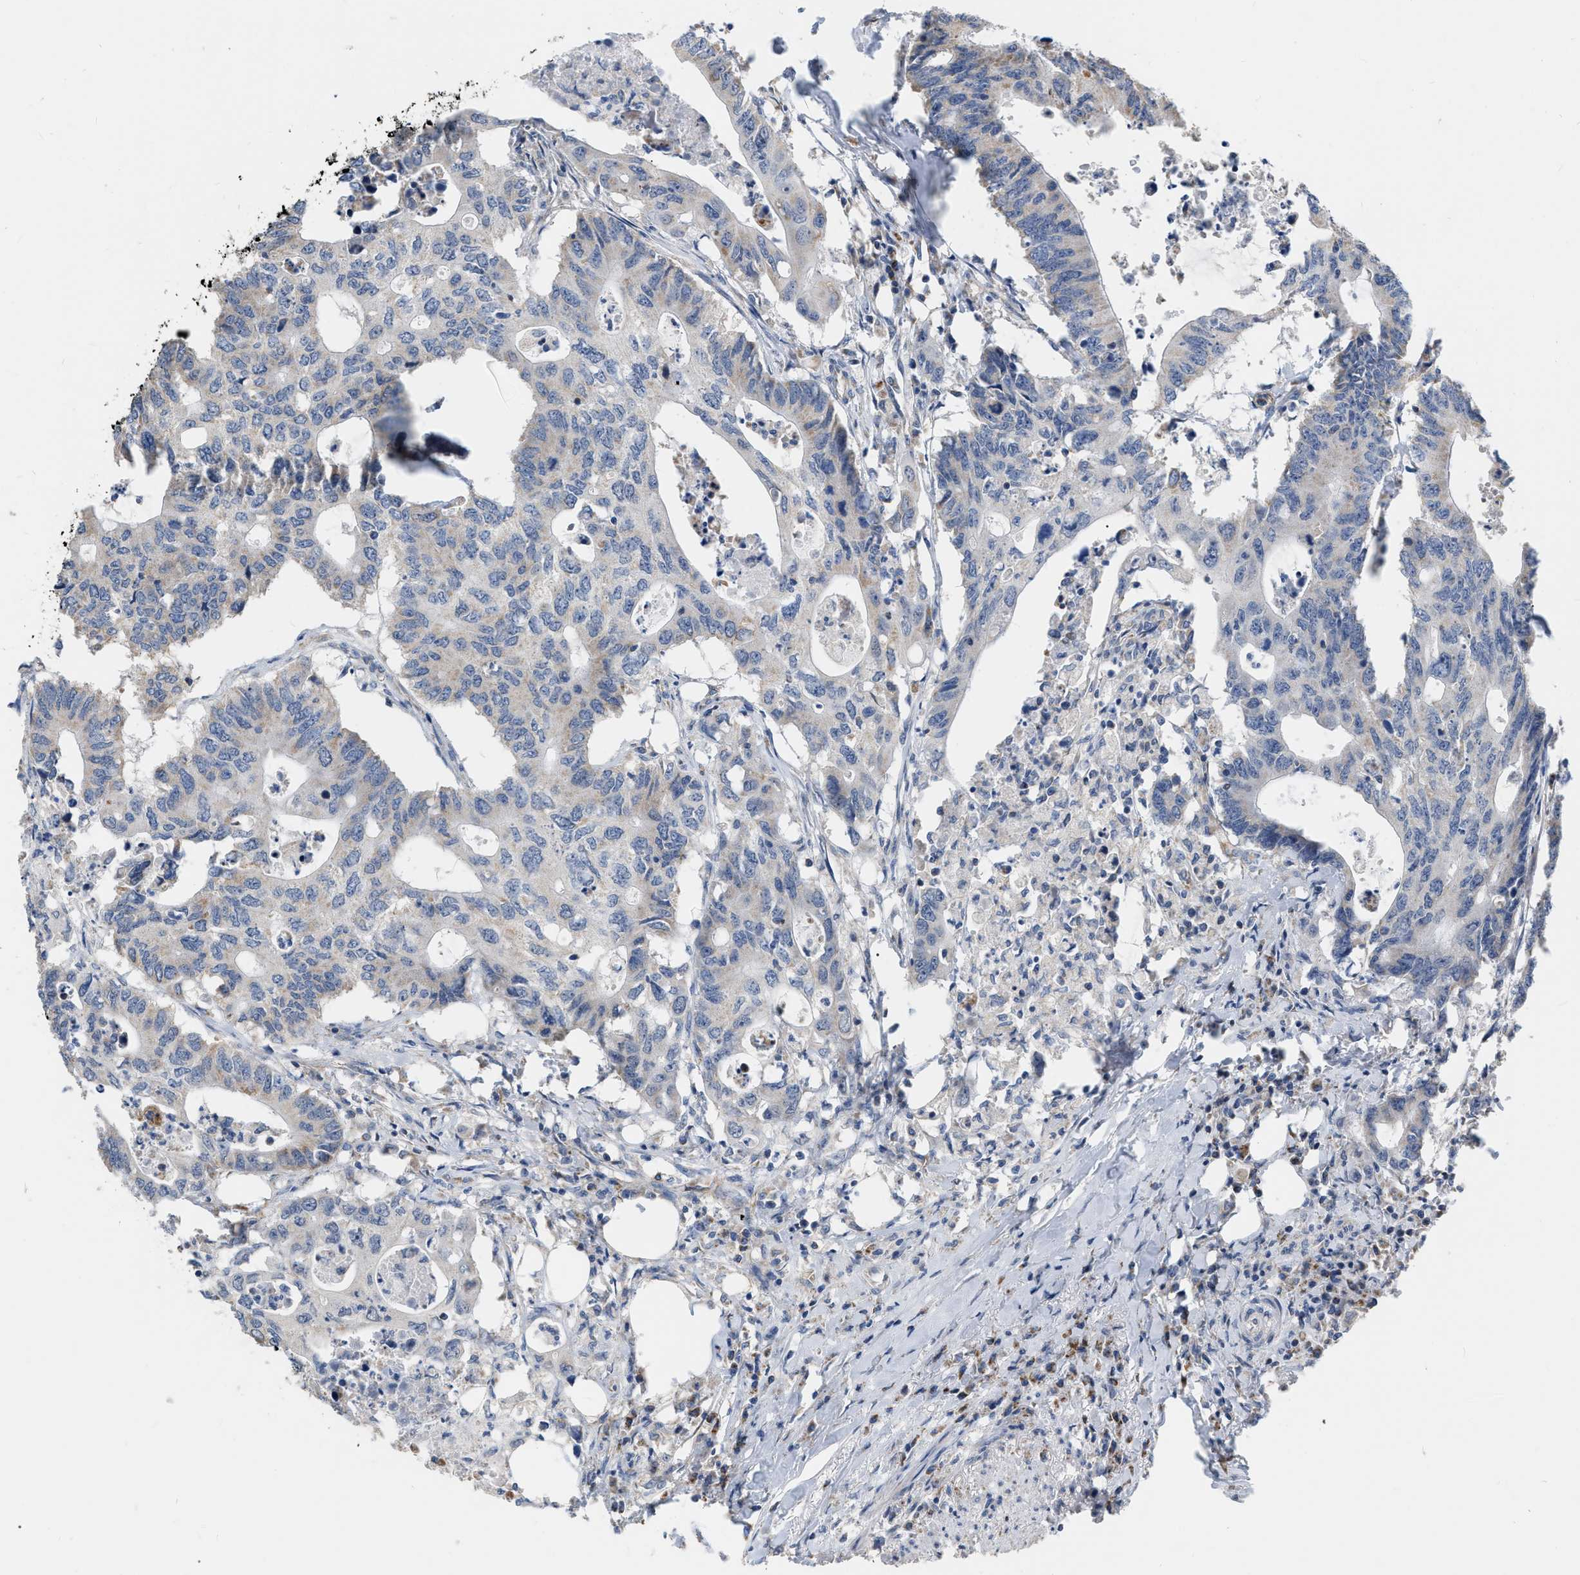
{"staining": {"intensity": "negative", "quantity": "none", "location": "none"}, "tissue": "colorectal cancer", "cell_type": "Tumor cells", "image_type": "cancer", "snomed": [{"axis": "morphology", "description": "Adenocarcinoma, NOS"}, {"axis": "topography", "description": "Colon"}], "caption": "This is an immunohistochemistry micrograph of colorectal adenocarcinoma. There is no expression in tumor cells.", "gene": "DDX56", "patient": {"sex": "male", "age": 71}}